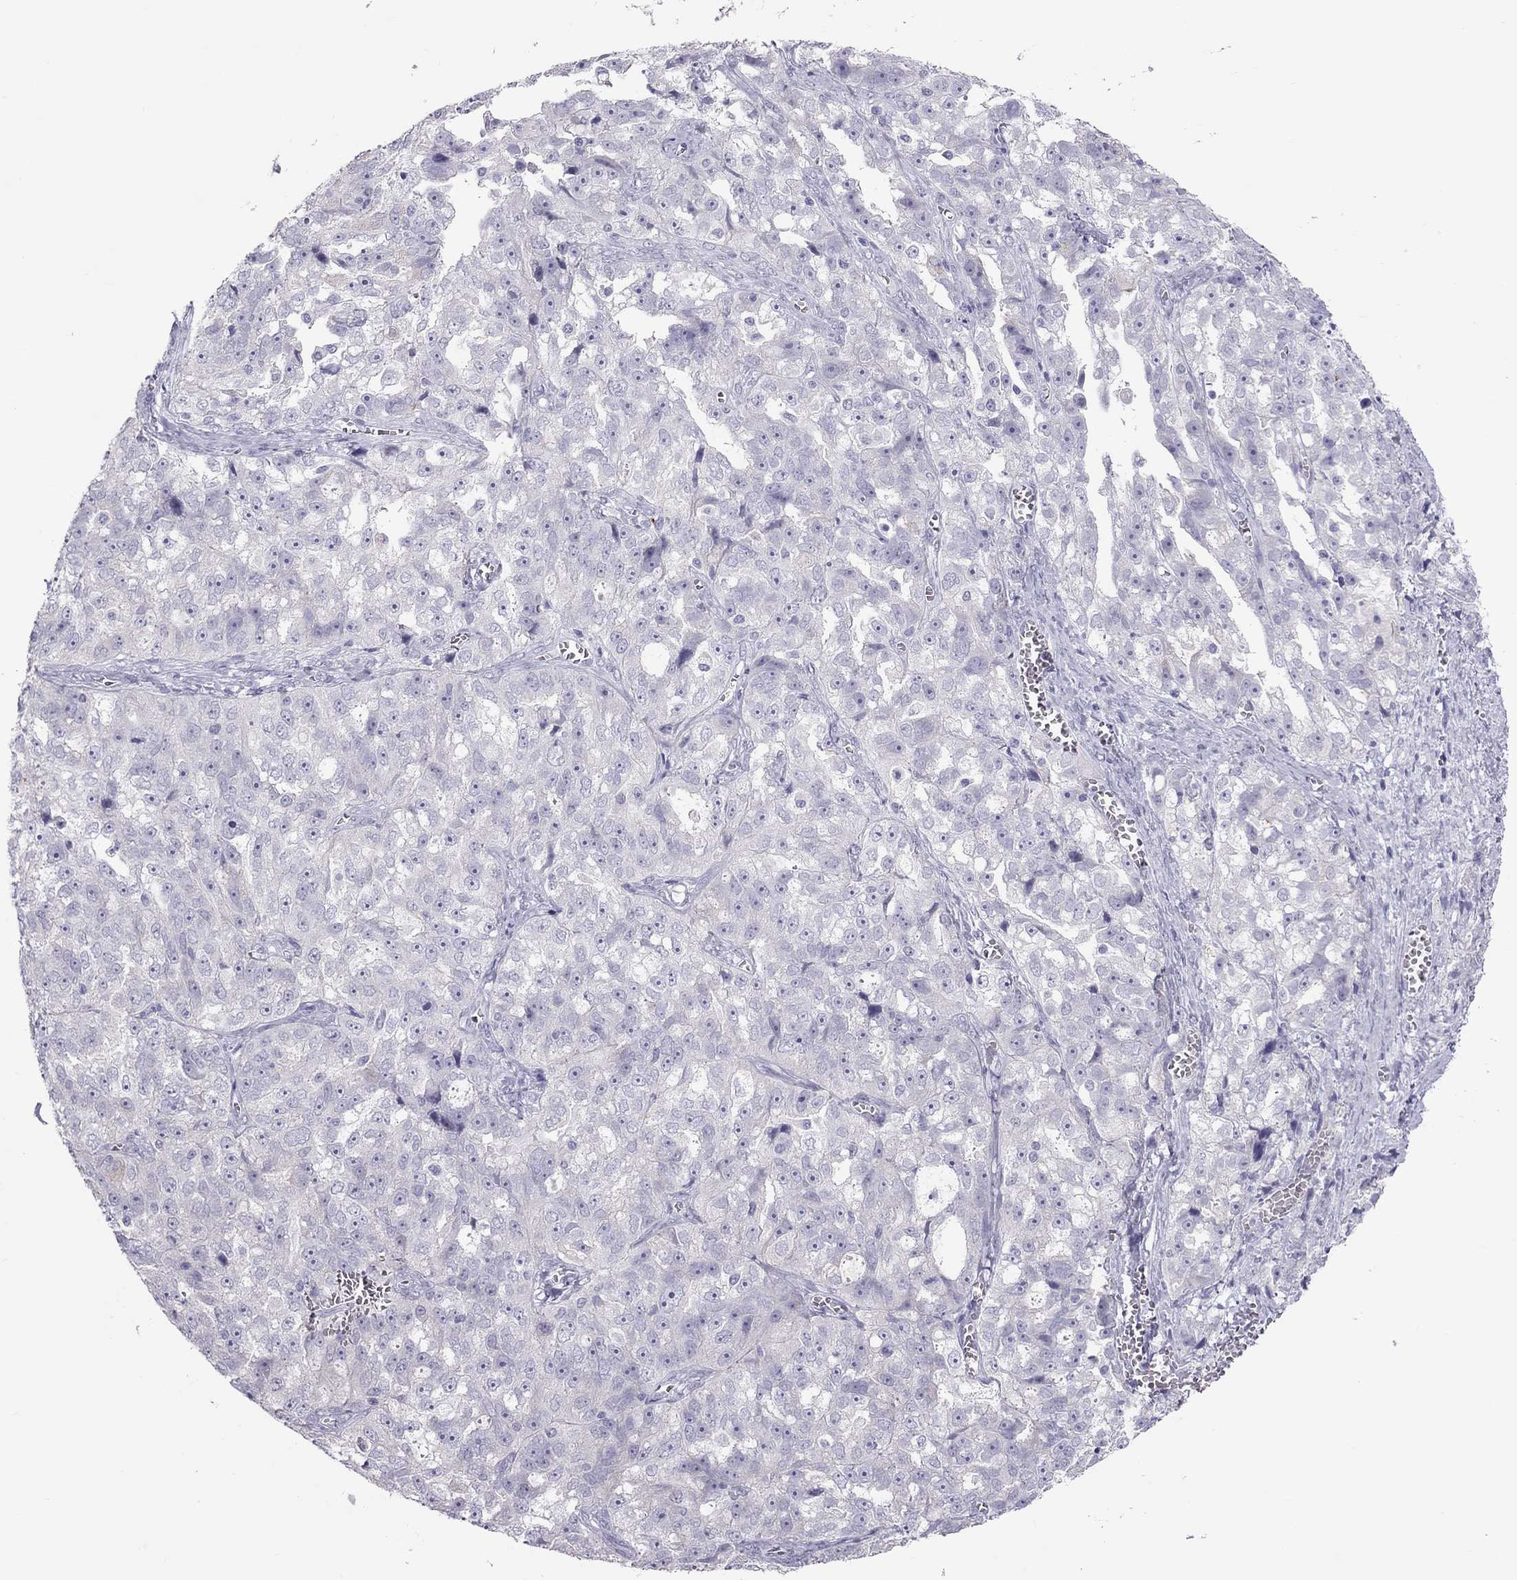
{"staining": {"intensity": "negative", "quantity": "none", "location": "none"}, "tissue": "ovarian cancer", "cell_type": "Tumor cells", "image_type": "cancer", "snomed": [{"axis": "morphology", "description": "Cystadenocarcinoma, serous, NOS"}, {"axis": "topography", "description": "Ovary"}], "caption": "Human ovarian serous cystadenocarcinoma stained for a protein using IHC exhibits no expression in tumor cells.", "gene": "TEX14", "patient": {"sex": "female", "age": 51}}